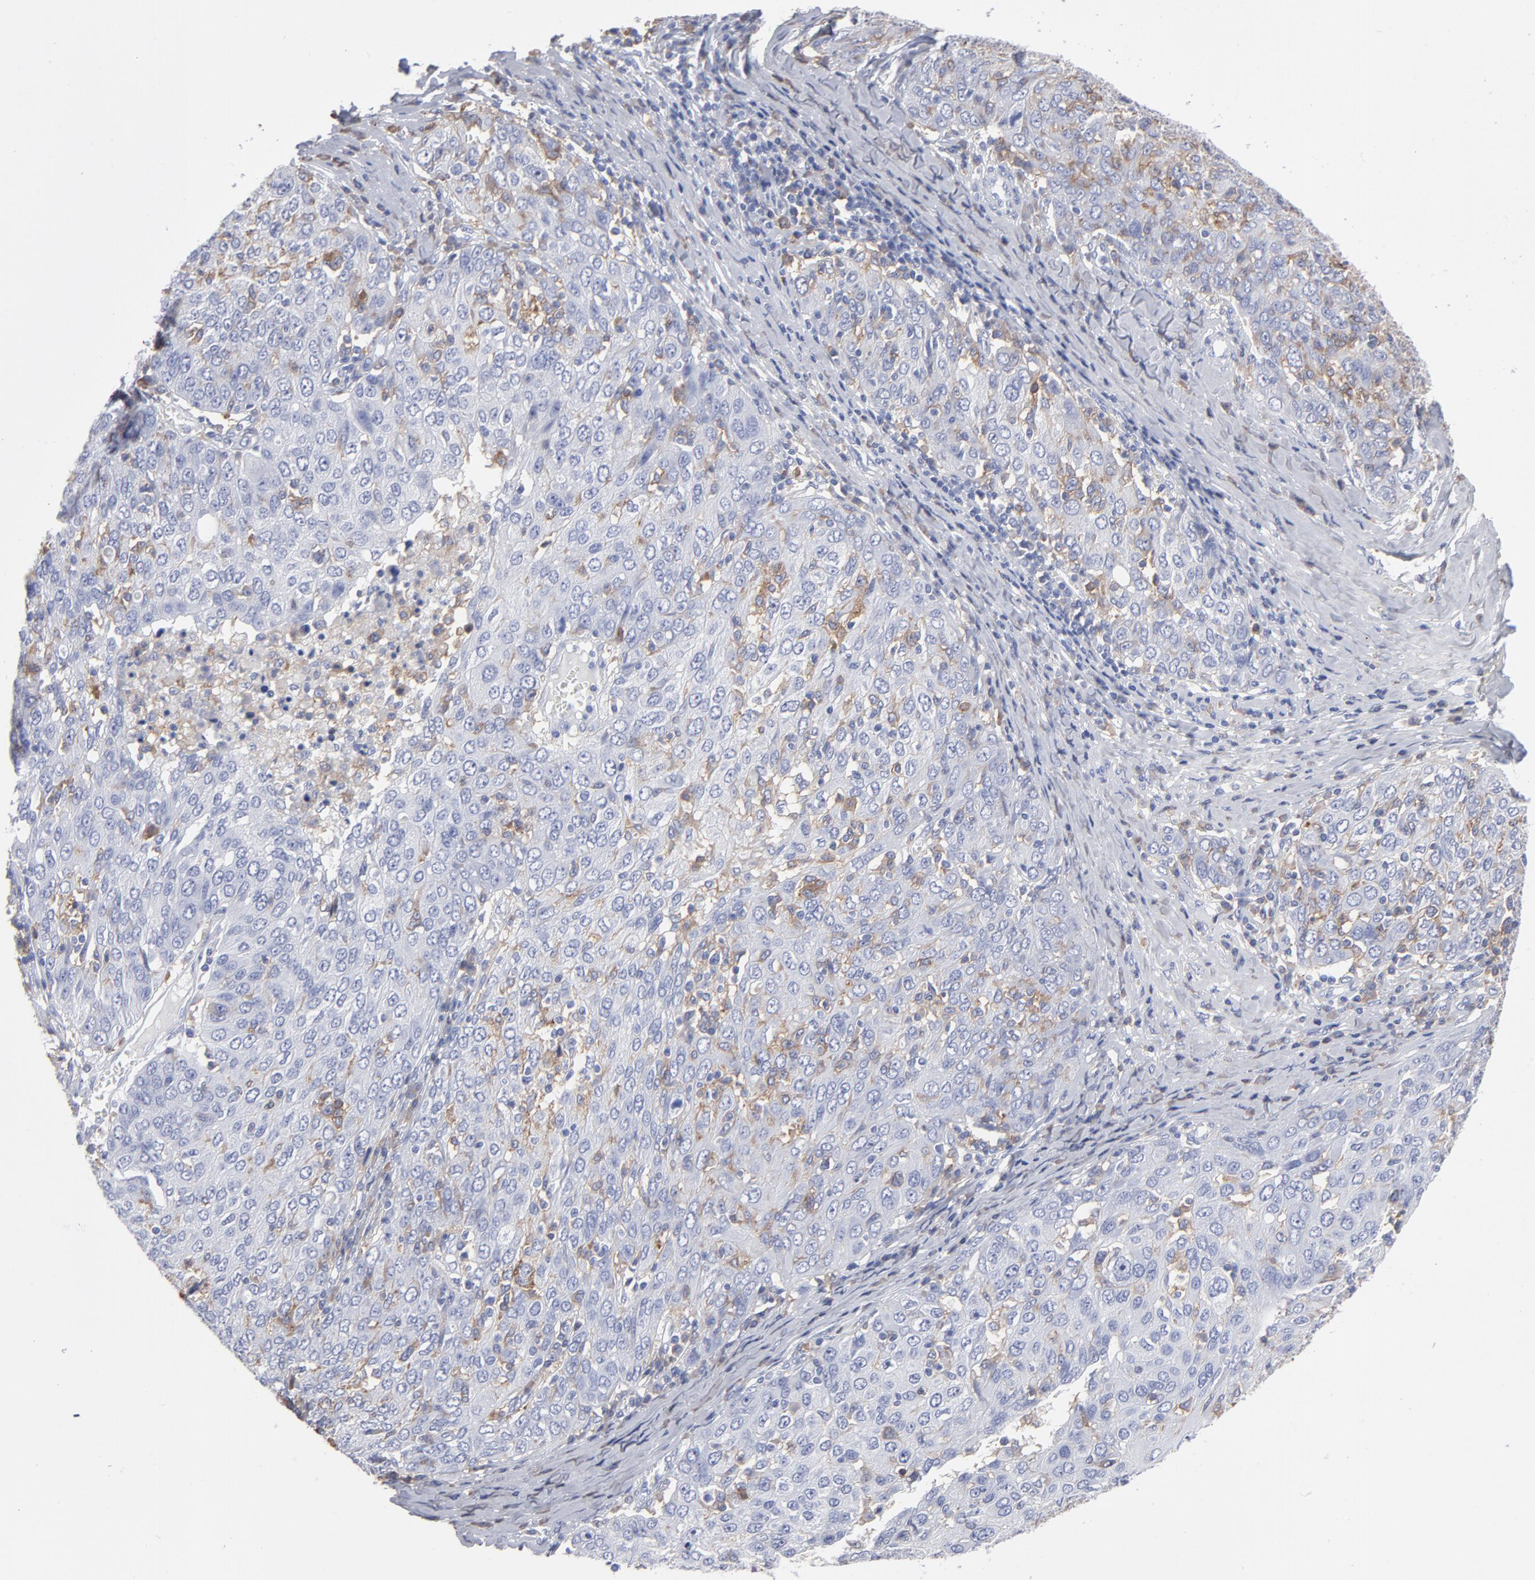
{"staining": {"intensity": "negative", "quantity": "none", "location": "none"}, "tissue": "ovarian cancer", "cell_type": "Tumor cells", "image_type": "cancer", "snomed": [{"axis": "morphology", "description": "Carcinoma, endometroid"}, {"axis": "topography", "description": "Ovary"}], "caption": "An immunohistochemistry (IHC) photomicrograph of ovarian cancer is shown. There is no staining in tumor cells of ovarian cancer.", "gene": "LAT2", "patient": {"sex": "female", "age": 50}}